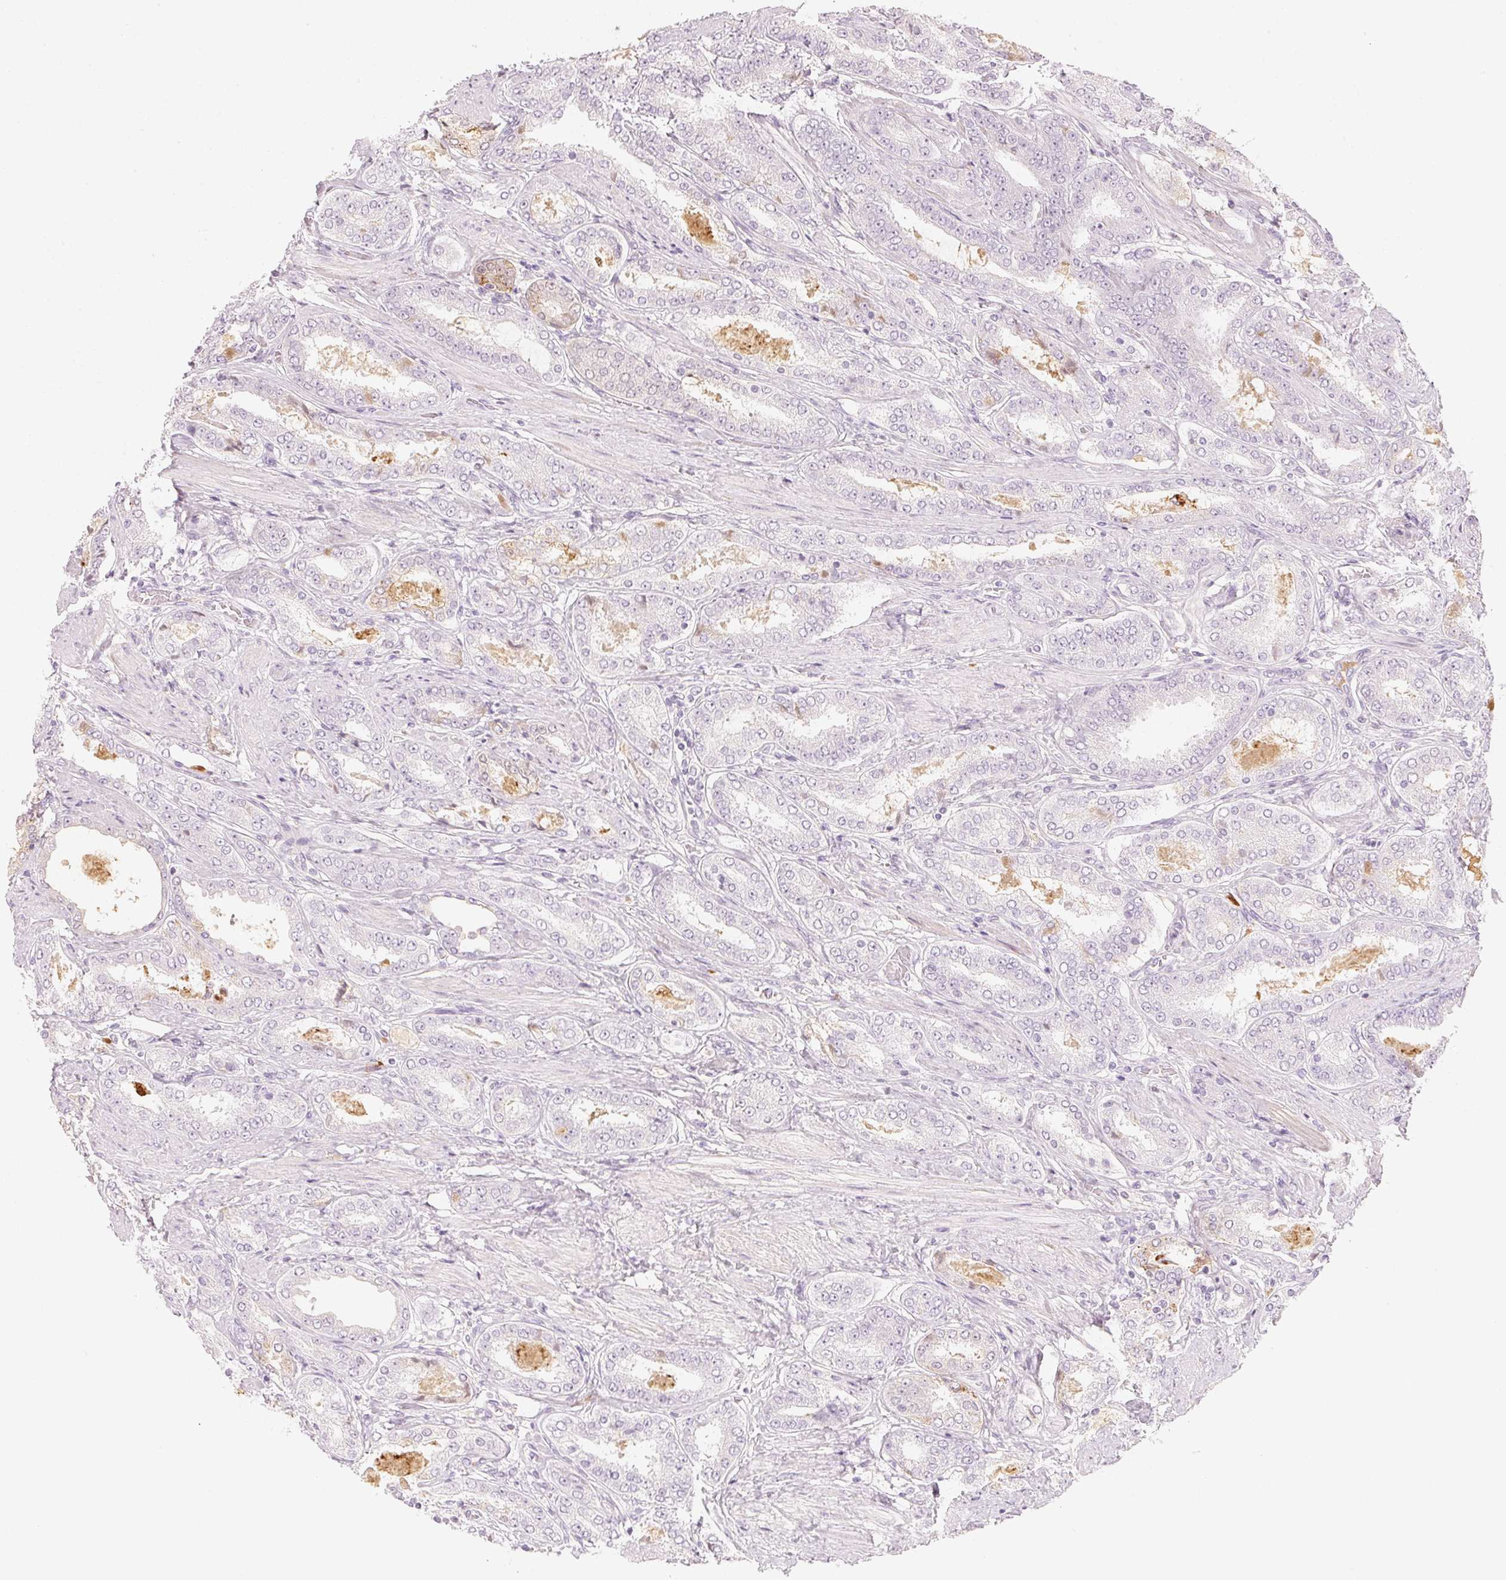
{"staining": {"intensity": "negative", "quantity": "none", "location": "none"}, "tissue": "prostate cancer", "cell_type": "Tumor cells", "image_type": "cancer", "snomed": [{"axis": "morphology", "description": "Adenocarcinoma, High grade"}, {"axis": "topography", "description": "Prostate"}], "caption": "The image demonstrates no significant positivity in tumor cells of prostate high-grade adenocarcinoma.", "gene": "RMDN2", "patient": {"sex": "male", "age": 63}}